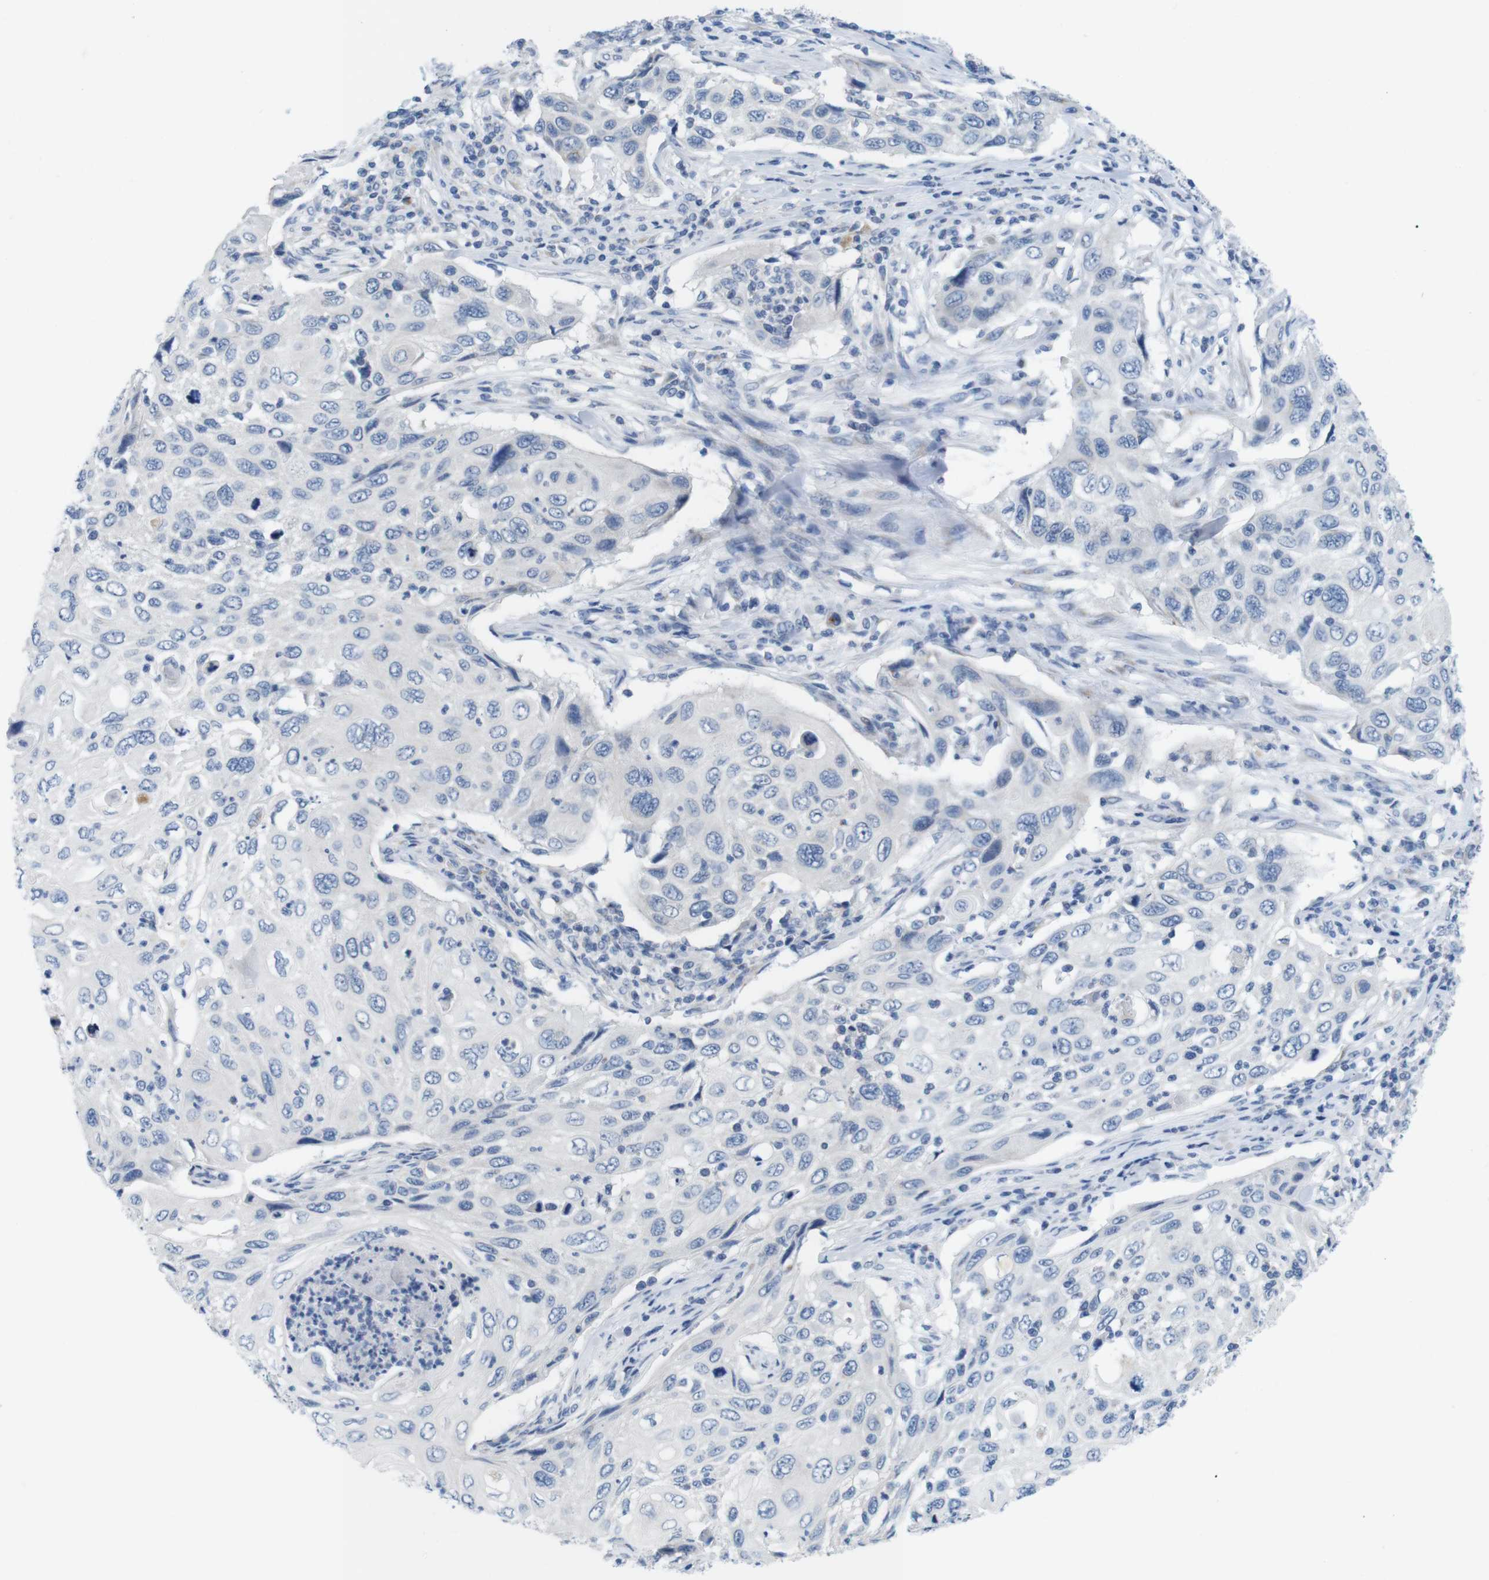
{"staining": {"intensity": "negative", "quantity": "none", "location": "none"}, "tissue": "cervical cancer", "cell_type": "Tumor cells", "image_type": "cancer", "snomed": [{"axis": "morphology", "description": "Squamous cell carcinoma, NOS"}, {"axis": "topography", "description": "Cervix"}], "caption": "Immunohistochemistry of cervical squamous cell carcinoma shows no expression in tumor cells.", "gene": "GOLGA2", "patient": {"sex": "female", "age": 70}}